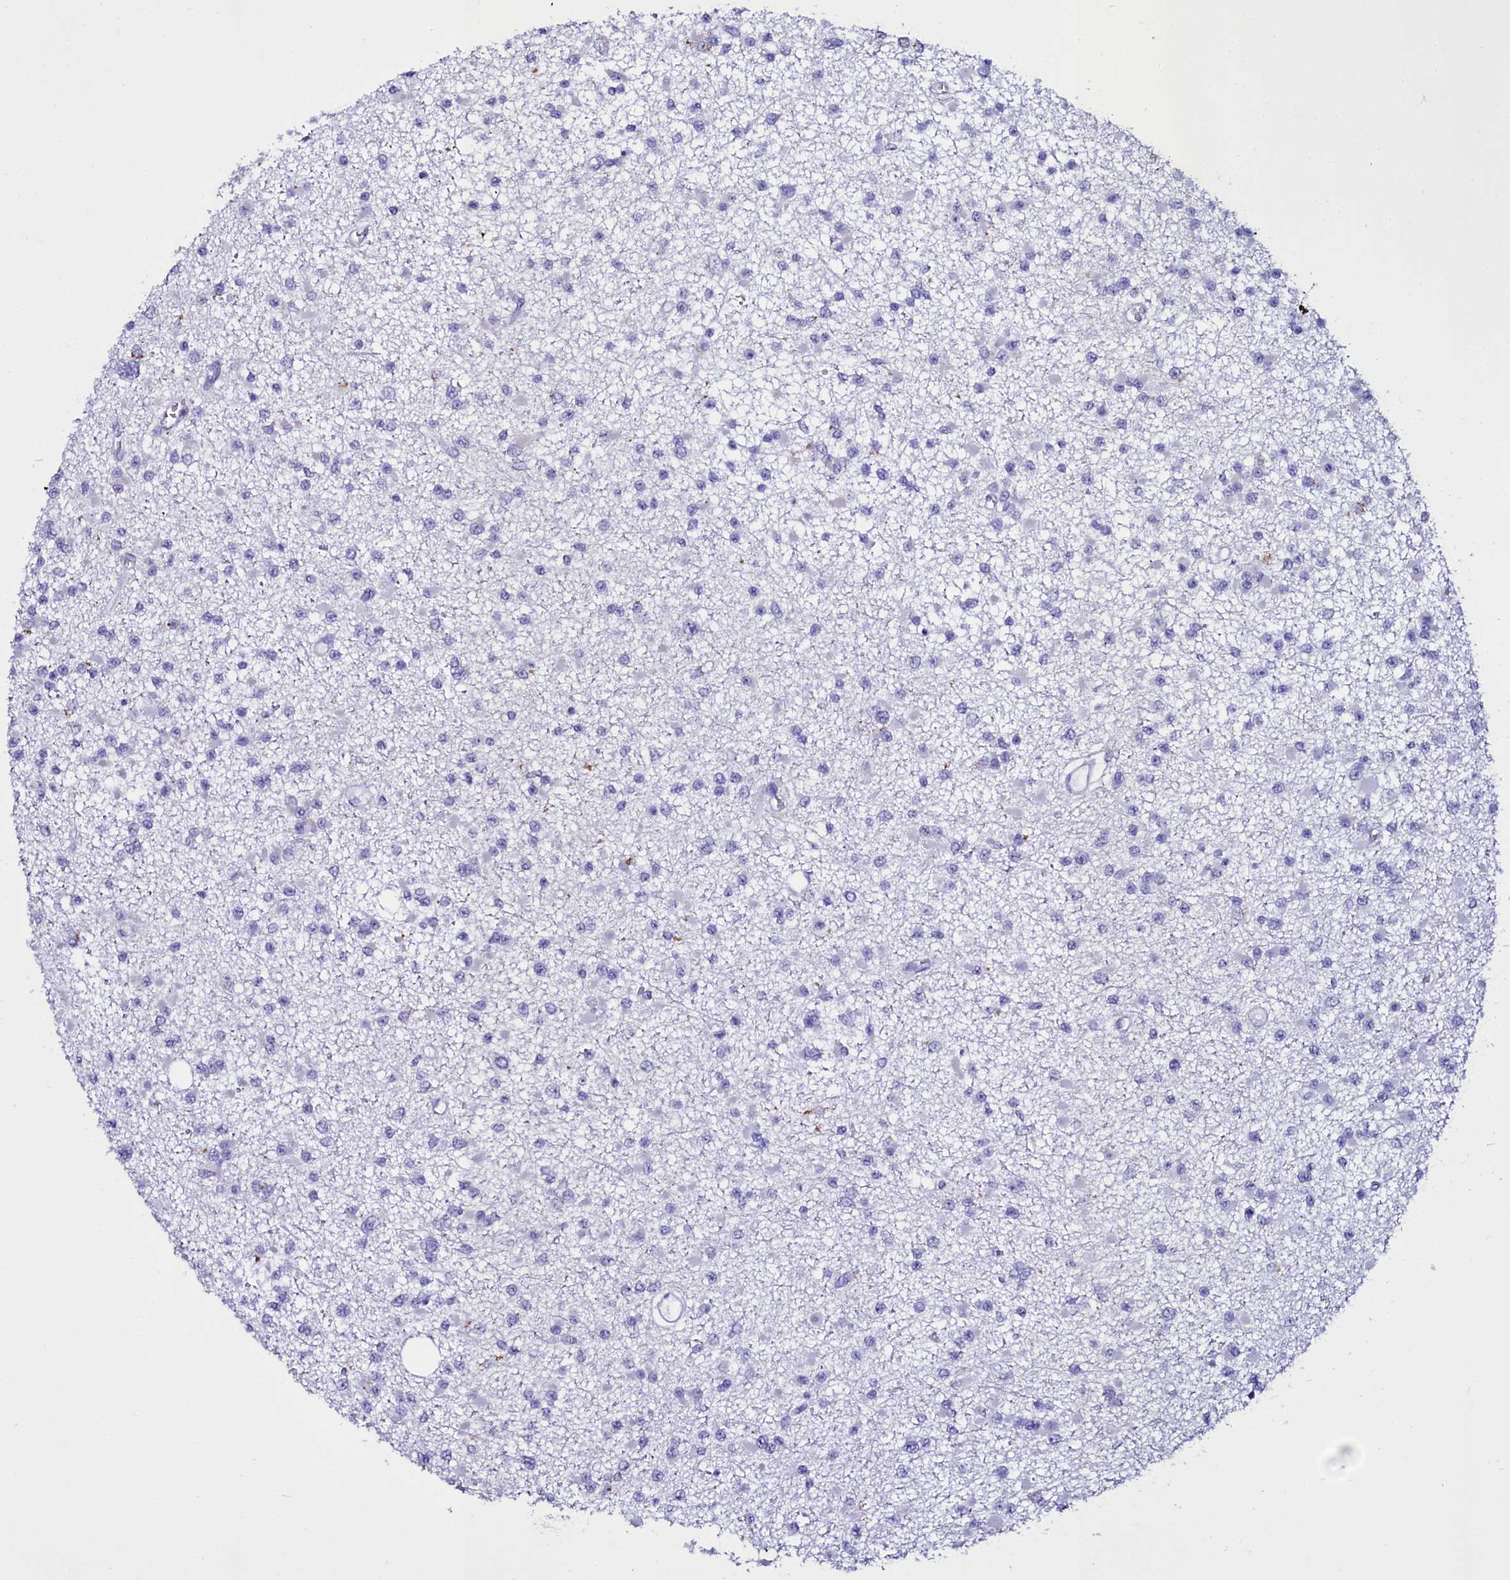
{"staining": {"intensity": "negative", "quantity": "none", "location": "none"}, "tissue": "glioma", "cell_type": "Tumor cells", "image_type": "cancer", "snomed": [{"axis": "morphology", "description": "Glioma, malignant, Low grade"}, {"axis": "topography", "description": "Brain"}], "caption": "The histopathology image demonstrates no significant staining in tumor cells of glioma.", "gene": "SELENOT", "patient": {"sex": "female", "age": 22}}